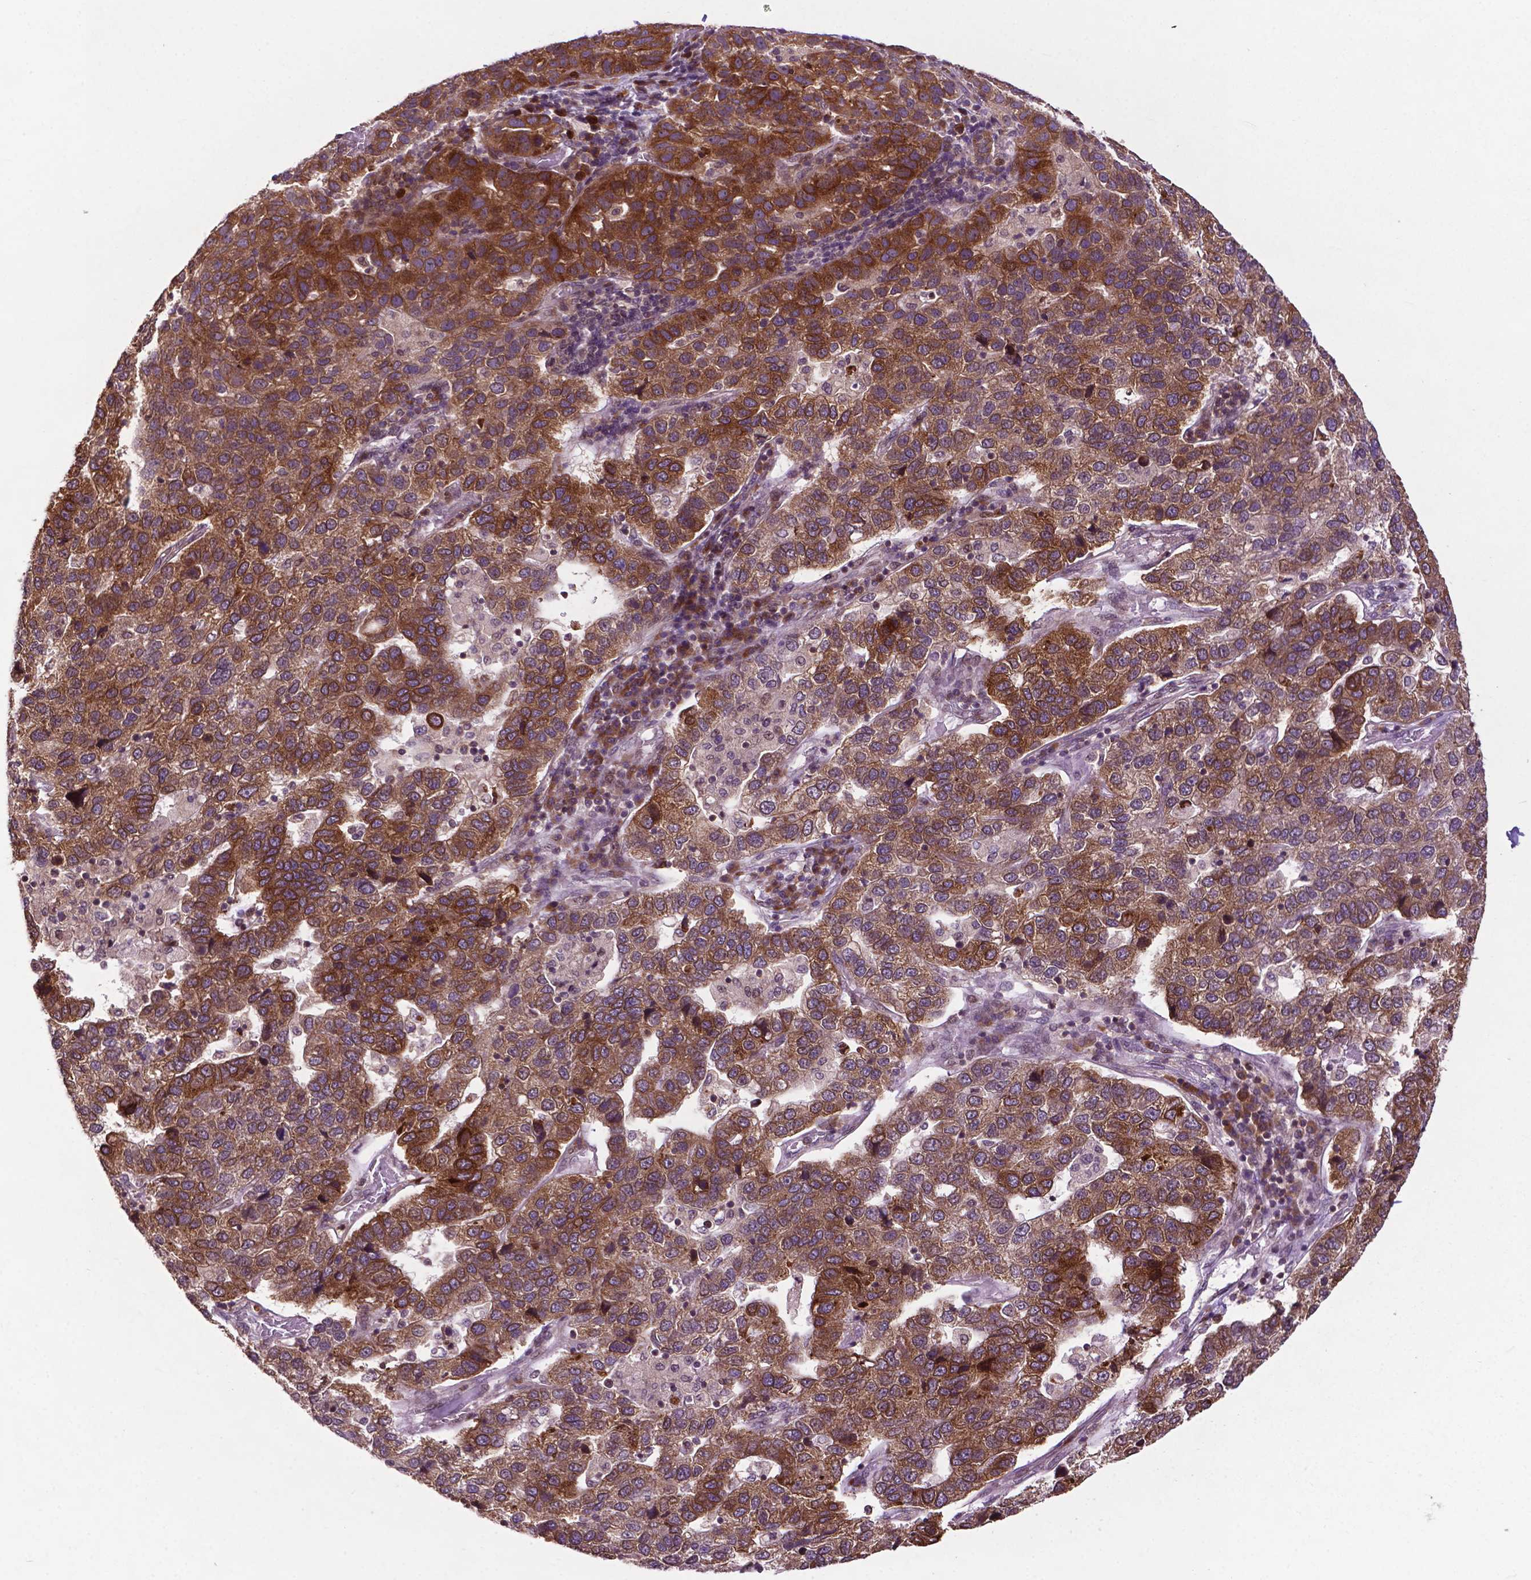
{"staining": {"intensity": "moderate", "quantity": ">75%", "location": "cytoplasmic/membranous"}, "tissue": "pancreatic cancer", "cell_type": "Tumor cells", "image_type": "cancer", "snomed": [{"axis": "morphology", "description": "Adenocarcinoma, NOS"}, {"axis": "topography", "description": "Pancreas"}], "caption": "Immunohistochemical staining of adenocarcinoma (pancreatic) displays medium levels of moderate cytoplasmic/membranous protein positivity in about >75% of tumor cells.", "gene": "TMX2", "patient": {"sex": "female", "age": 61}}